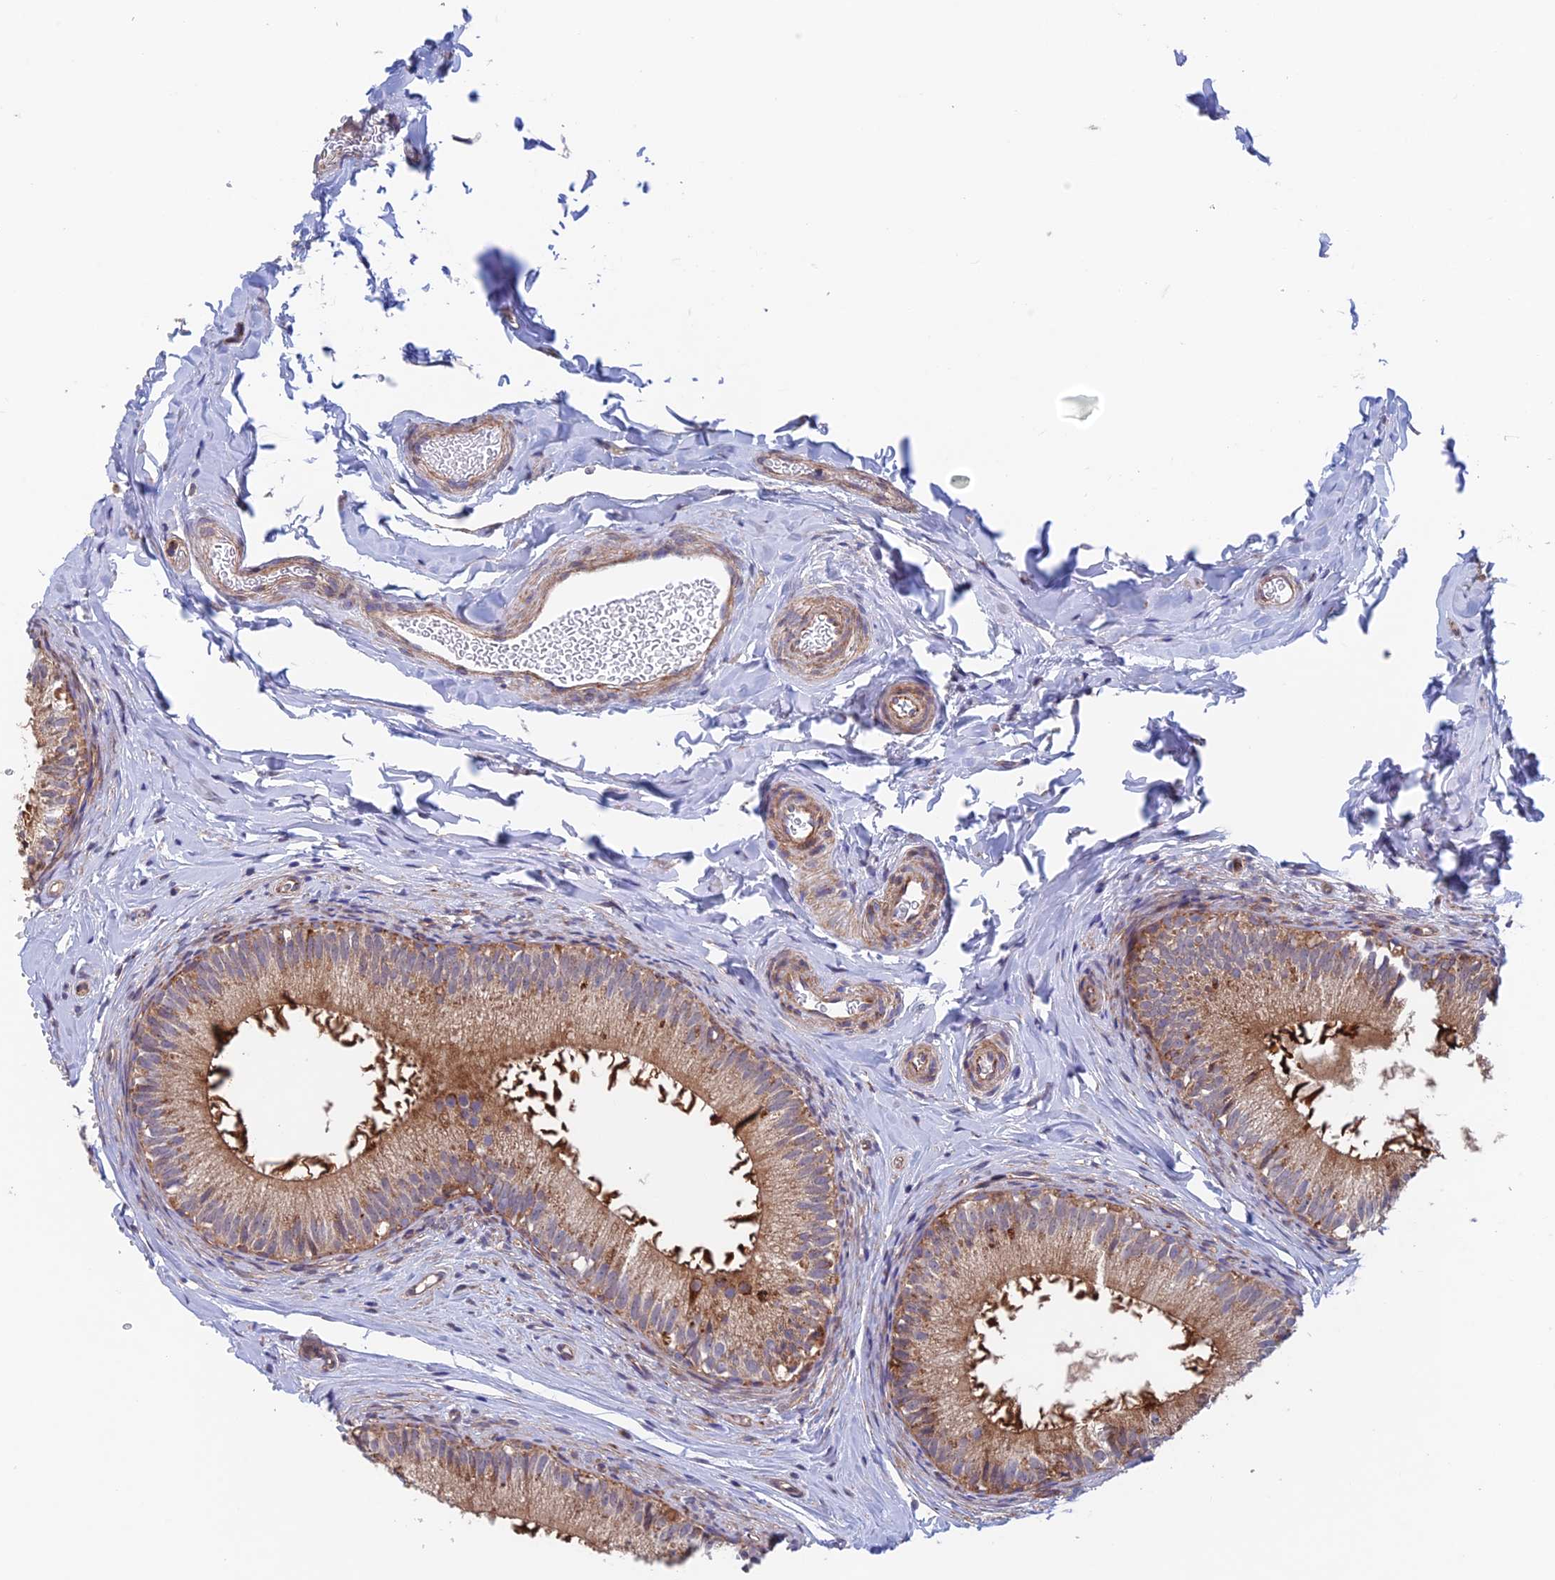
{"staining": {"intensity": "moderate", "quantity": ">75%", "location": "cytoplasmic/membranous"}, "tissue": "epididymis", "cell_type": "Glandular cells", "image_type": "normal", "snomed": [{"axis": "morphology", "description": "Normal tissue, NOS"}, {"axis": "topography", "description": "Epididymis"}], "caption": "This photomicrograph demonstrates immunohistochemistry (IHC) staining of normal human epididymis, with medium moderate cytoplasmic/membranous expression in about >75% of glandular cells.", "gene": "MRPL1", "patient": {"sex": "male", "age": 34}}